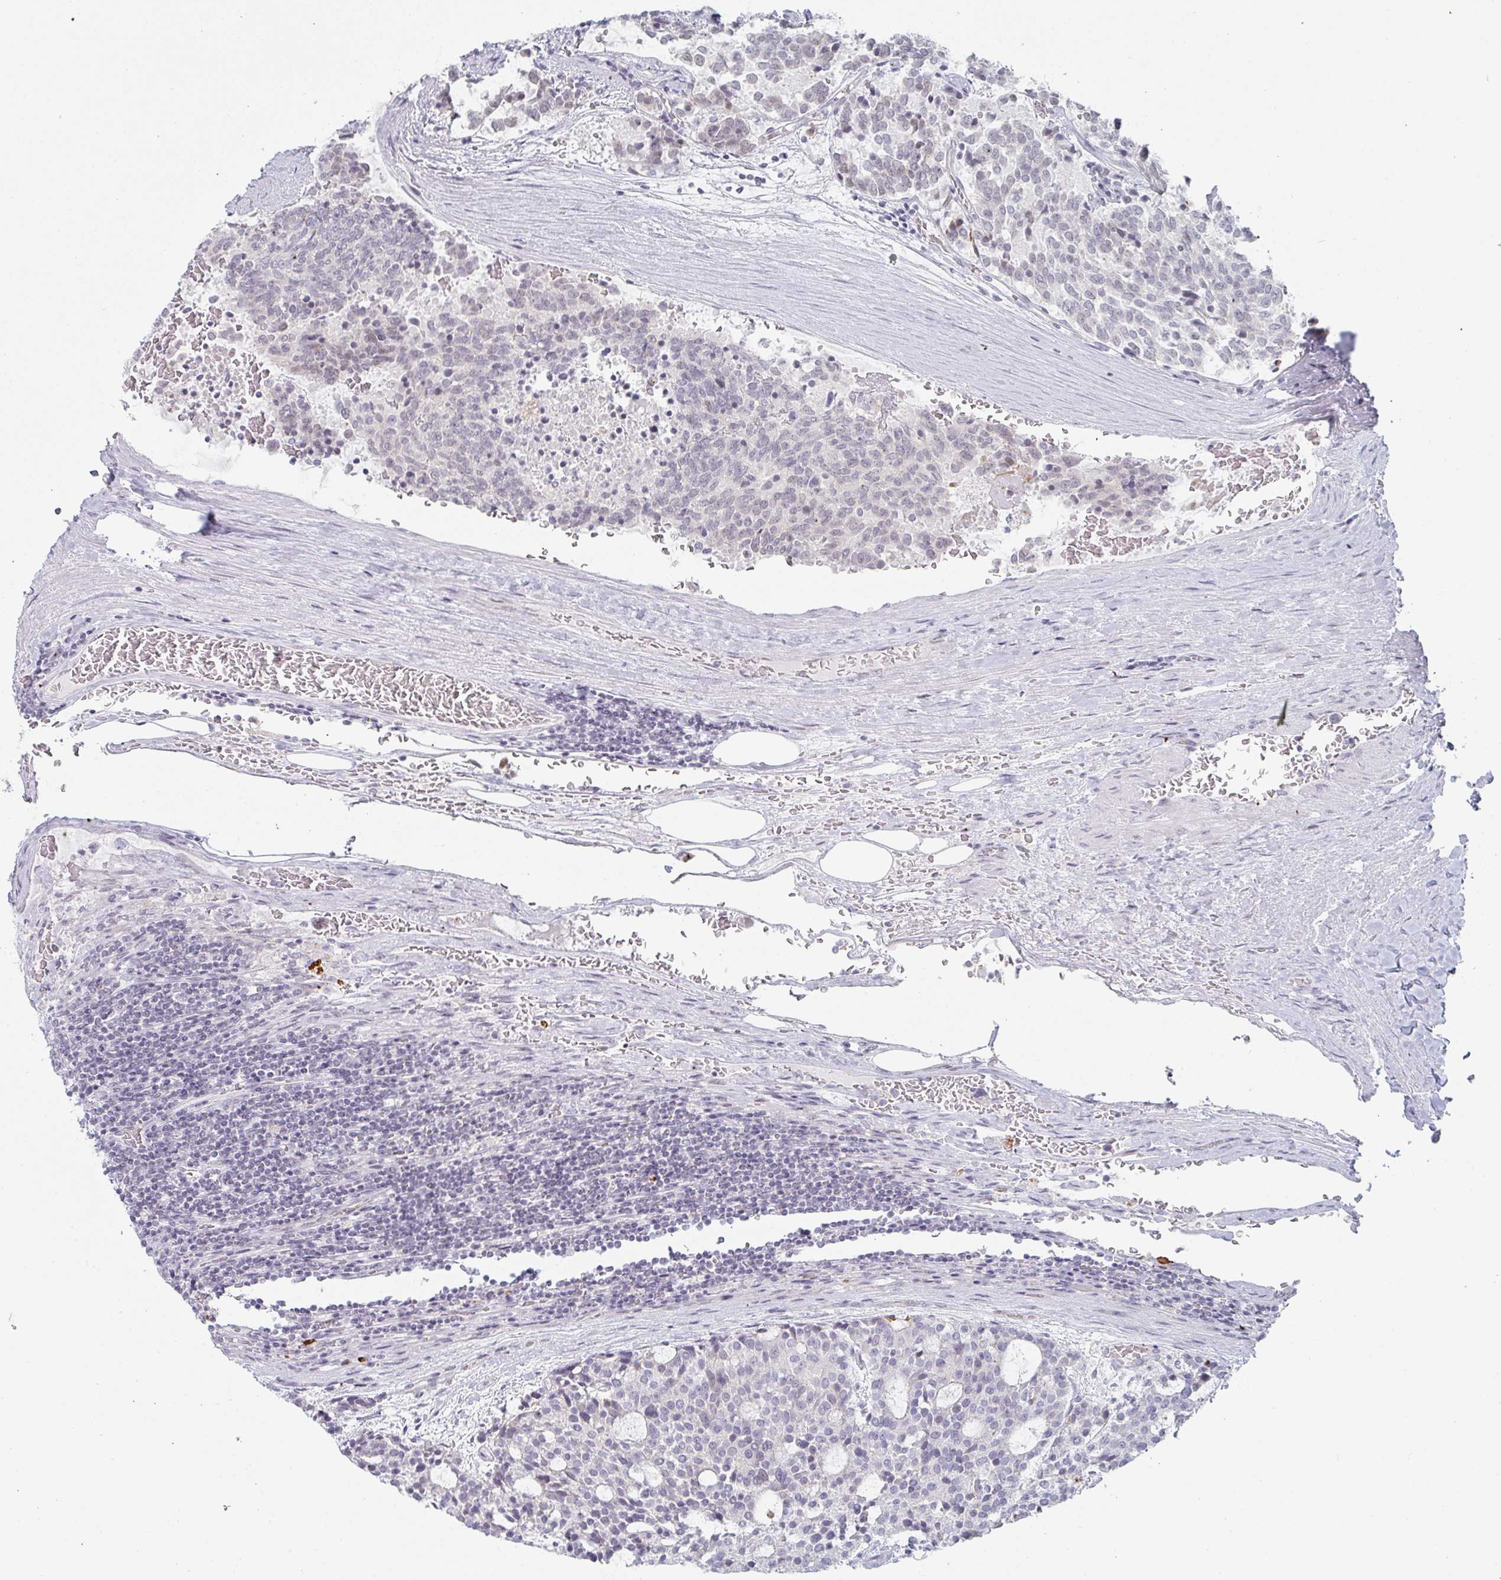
{"staining": {"intensity": "negative", "quantity": "none", "location": "none"}, "tissue": "carcinoid", "cell_type": "Tumor cells", "image_type": "cancer", "snomed": [{"axis": "morphology", "description": "Carcinoid, malignant, NOS"}, {"axis": "topography", "description": "Pancreas"}], "caption": "Micrograph shows no significant protein staining in tumor cells of carcinoid.", "gene": "POU2AF2", "patient": {"sex": "female", "age": 54}}